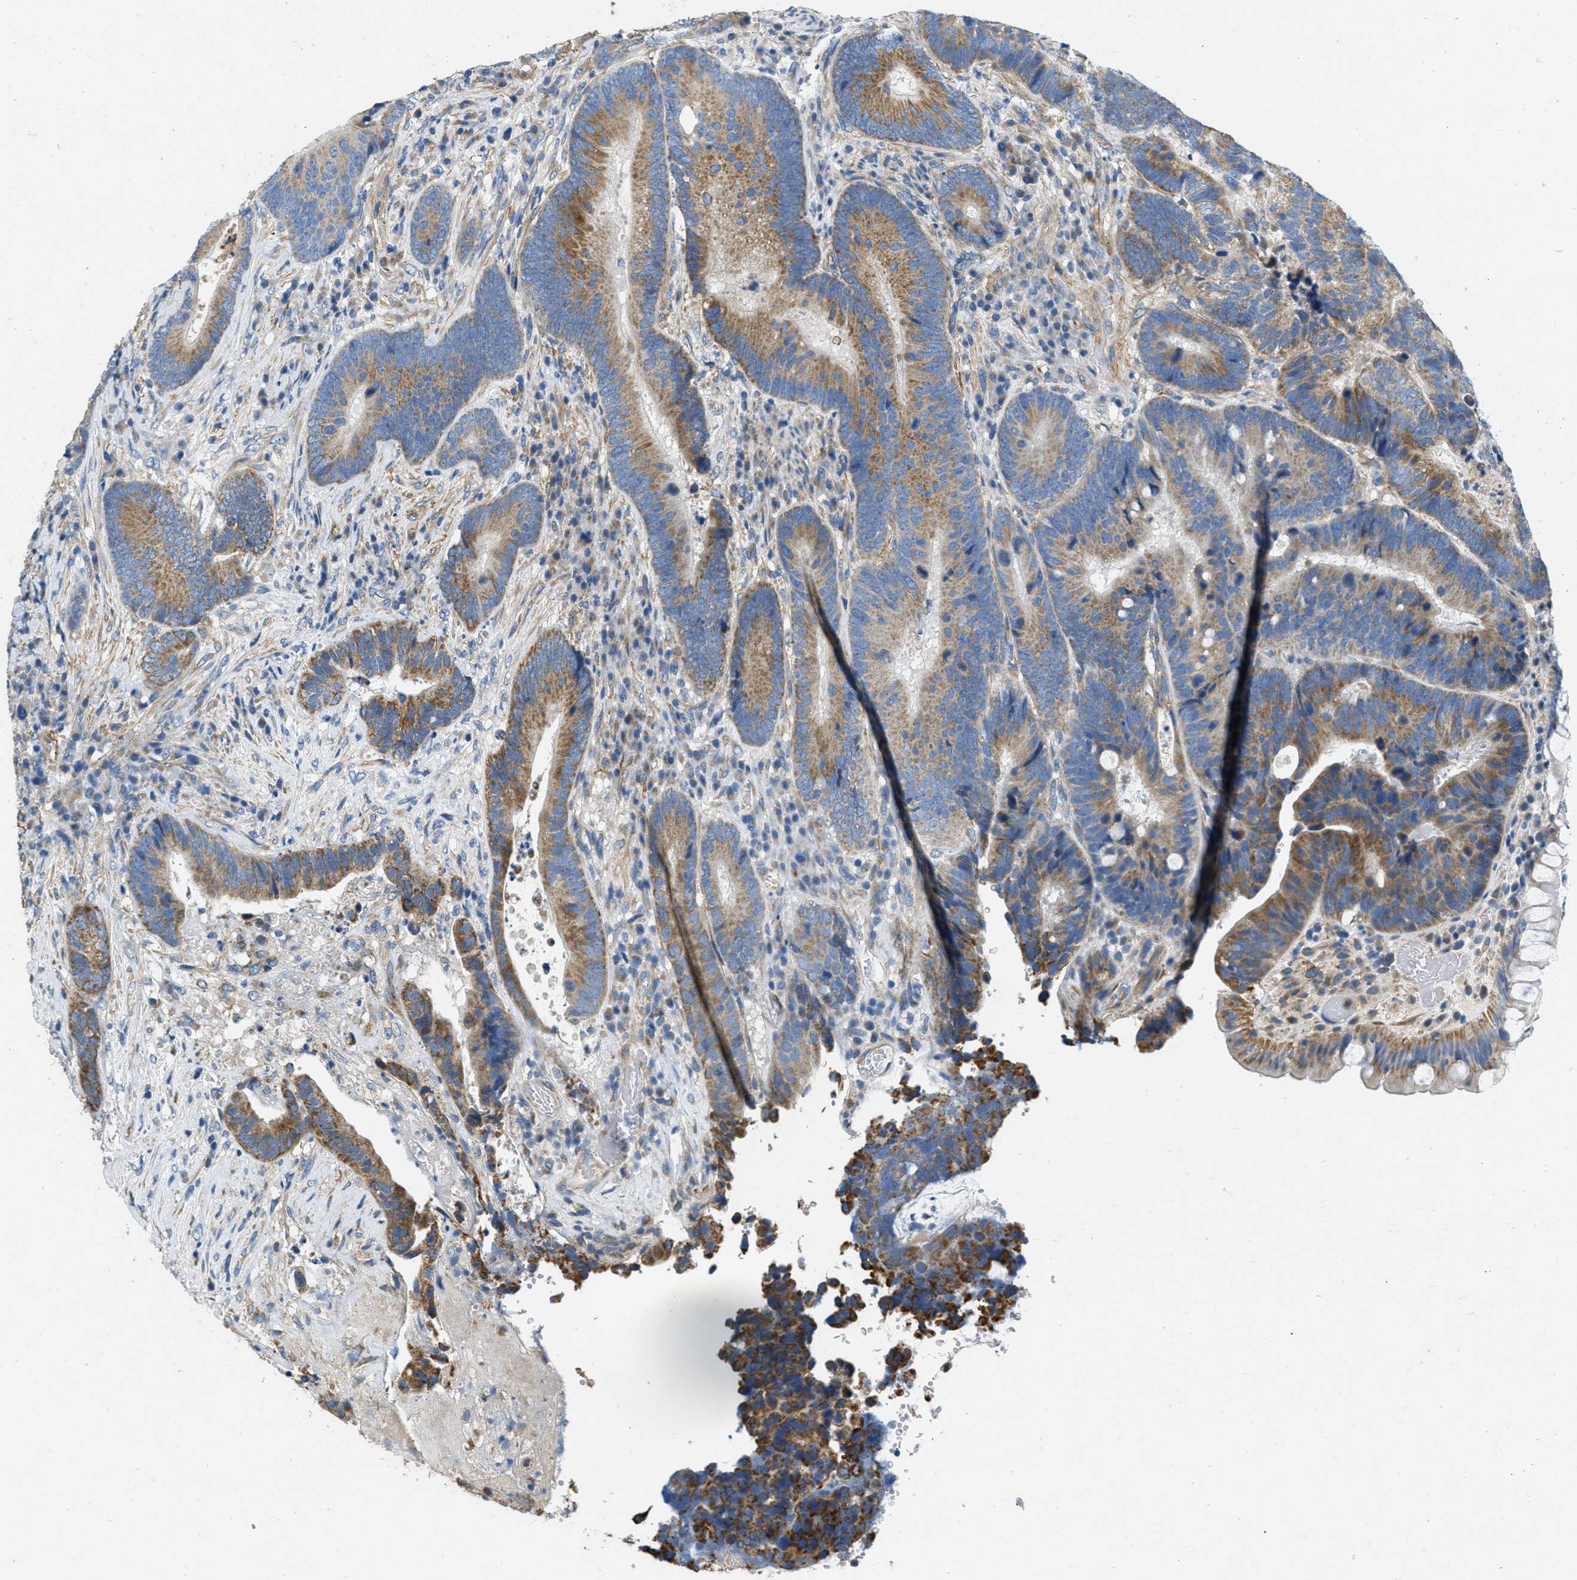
{"staining": {"intensity": "moderate", "quantity": ">75%", "location": "cytoplasmic/membranous"}, "tissue": "colorectal cancer", "cell_type": "Tumor cells", "image_type": "cancer", "snomed": [{"axis": "morphology", "description": "Adenocarcinoma, NOS"}, {"axis": "topography", "description": "Rectum"}], "caption": "Immunohistochemical staining of human colorectal cancer demonstrates medium levels of moderate cytoplasmic/membranous protein positivity in approximately >75% of tumor cells. The staining is performed using DAB (3,3'-diaminobenzidine) brown chromogen to label protein expression. The nuclei are counter-stained blue using hematoxylin.", "gene": "TOMM70", "patient": {"sex": "female", "age": 89}}